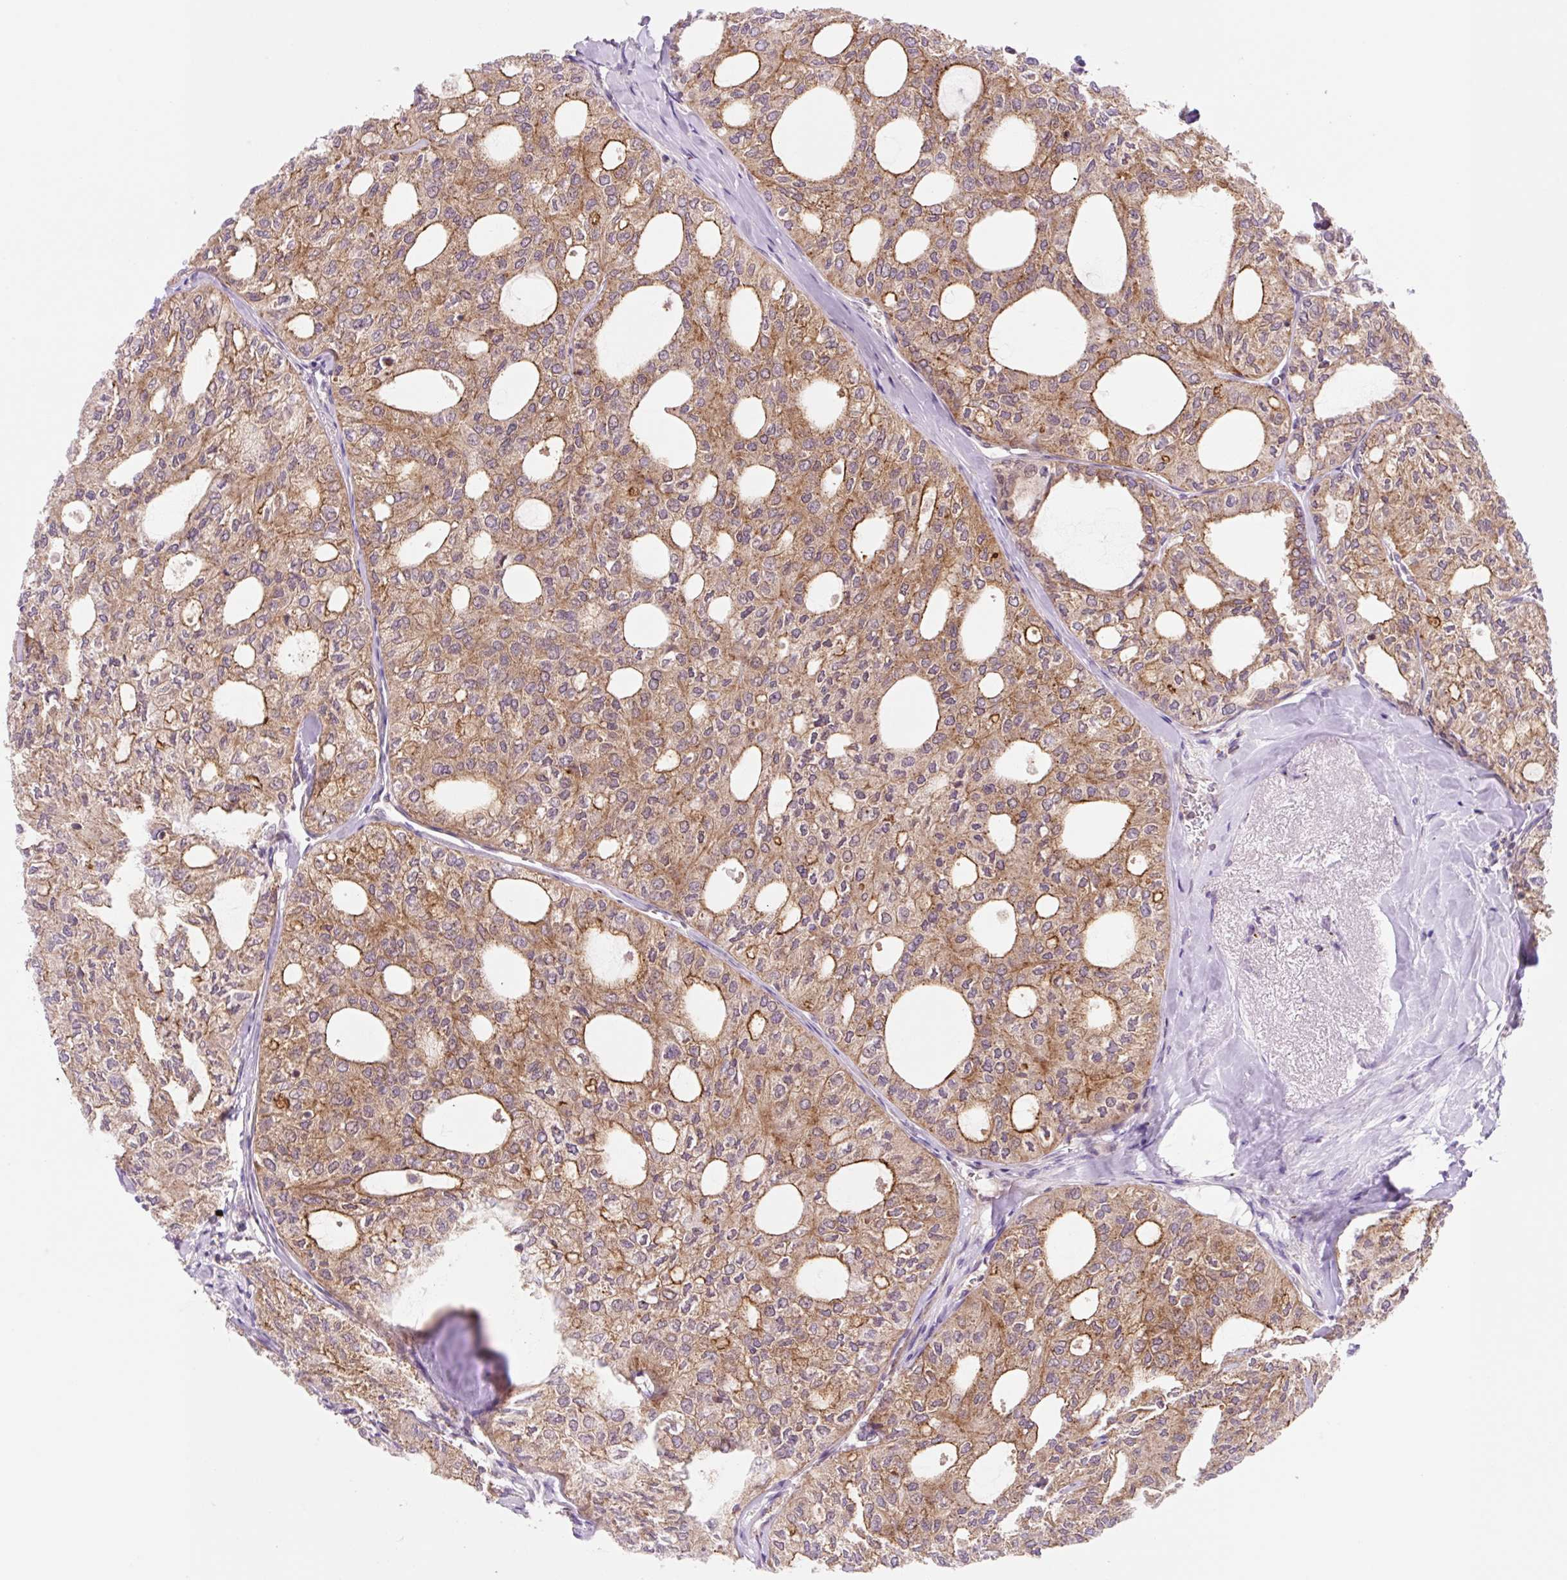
{"staining": {"intensity": "moderate", "quantity": ">75%", "location": "cytoplasmic/membranous,nuclear"}, "tissue": "thyroid cancer", "cell_type": "Tumor cells", "image_type": "cancer", "snomed": [{"axis": "morphology", "description": "Follicular adenoma carcinoma, NOS"}, {"axis": "topography", "description": "Thyroid gland"}], "caption": "This is an image of IHC staining of thyroid cancer, which shows moderate expression in the cytoplasmic/membranous and nuclear of tumor cells.", "gene": "VPS4A", "patient": {"sex": "male", "age": 75}}